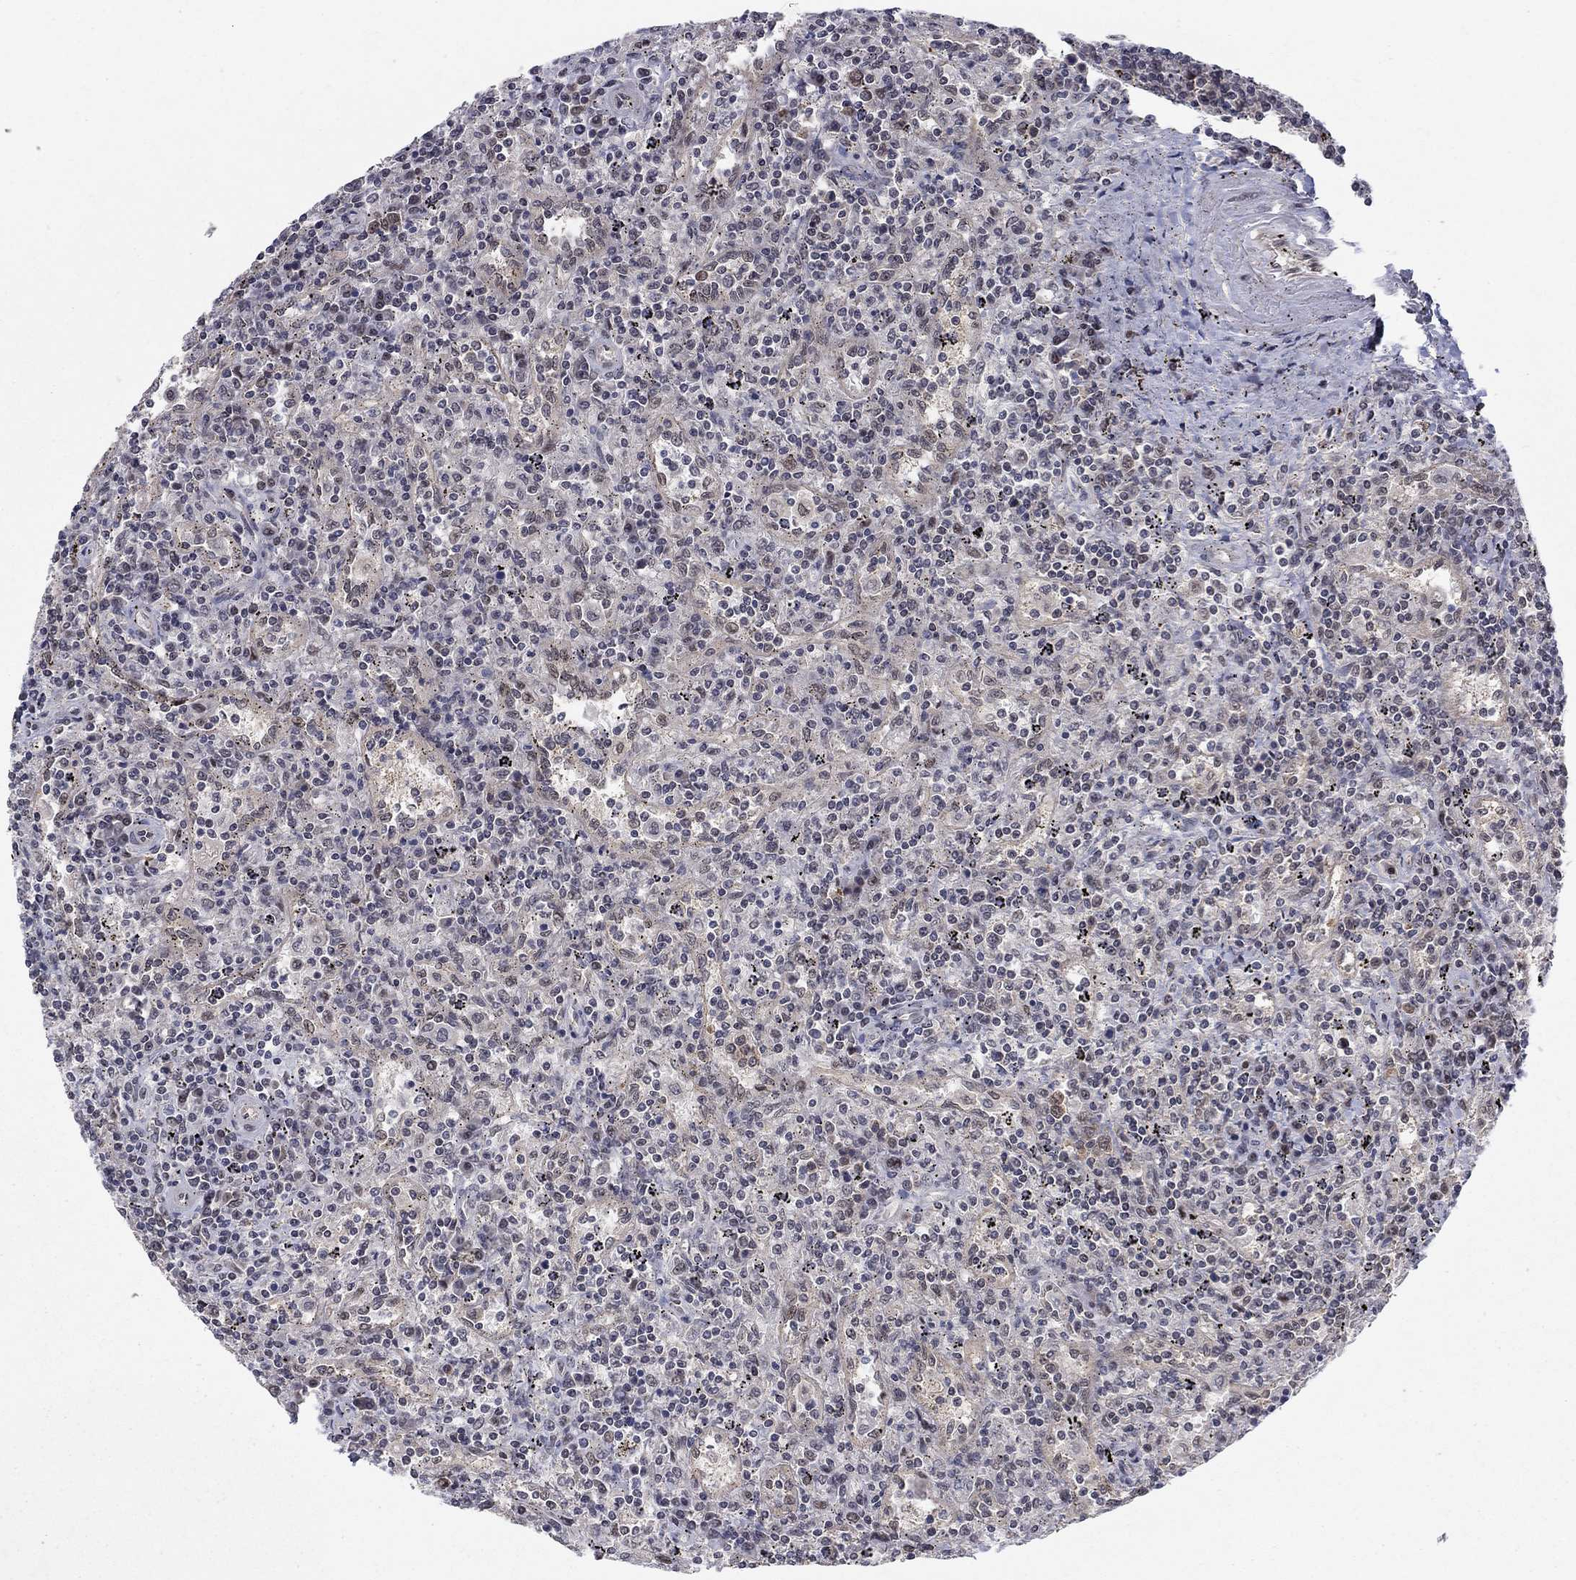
{"staining": {"intensity": "negative", "quantity": "none", "location": "none"}, "tissue": "lymphoma", "cell_type": "Tumor cells", "image_type": "cancer", "snomed": [{"axis": "morphology", "description": "Malignant lymphoma, non-Hodgkin's type, Low grade"}, {"axis": "topography", "description": "Spleen"}], "caption": "Human lymphoma stained for a protein using IHC exhibits no staining in tumor cells.", "gene": "PSMC1", "patient": {"sex": "male", "age": 62}}